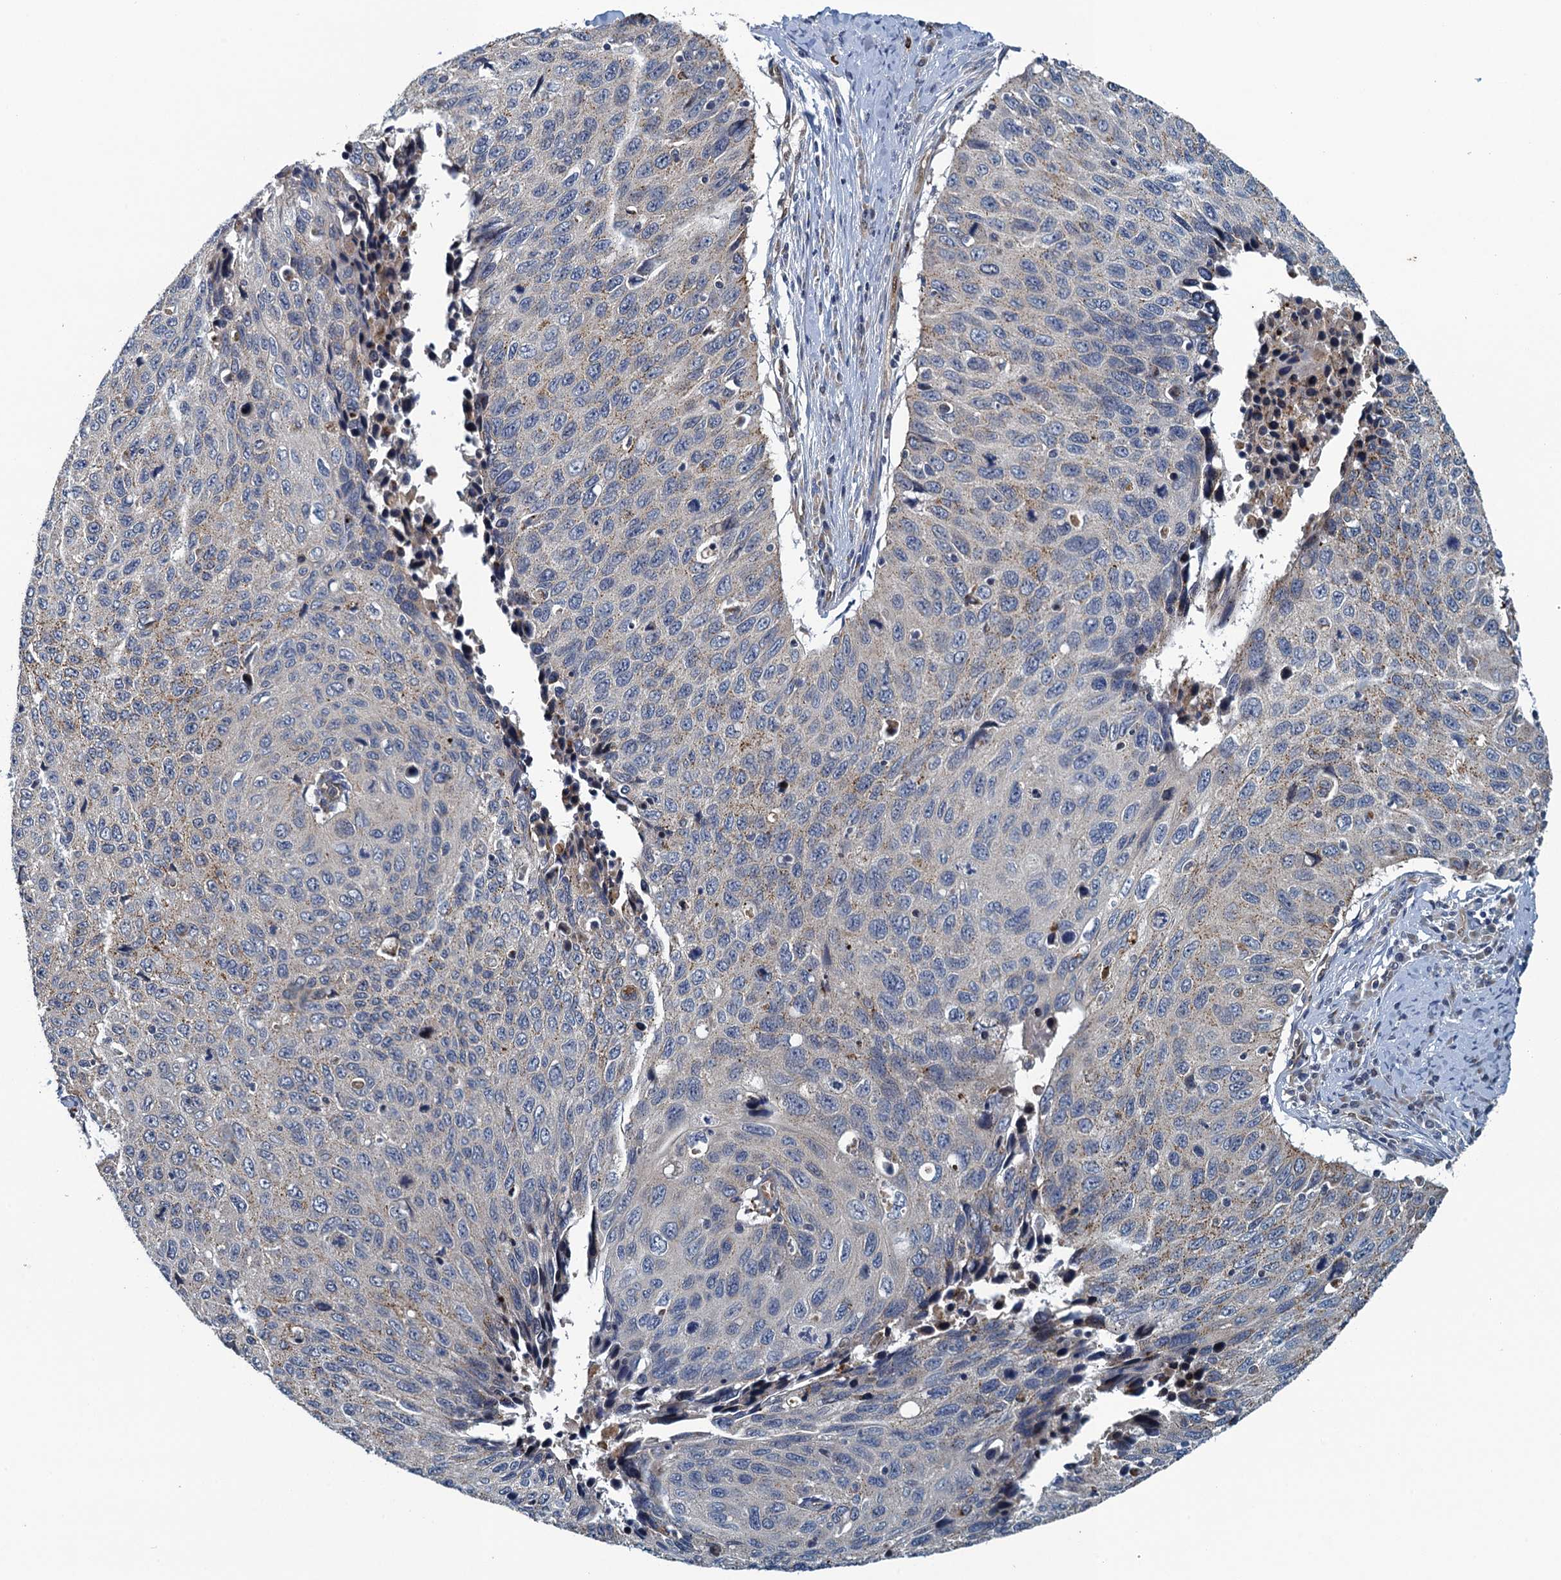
{"staining": {"intensity": "weak", "quantity": "<25%", "location": "cytoplasmic/membranous"}, "tissue": "cervical cancer", "cell_type": "Tumor cells", "image_type": "cancer", "snomed": [{"axis": "morphology", "description": "Squamous cell carcinoma, NOS"}, {"axis": "topography", "description": "Cervix"}], "caption": "This is a image of immunohistochemistry staining of cervical cancer, which shows no positivity in tumor cells.", "gene": "KBTBD8", "patient": {"sex": "female", "age": 53}}